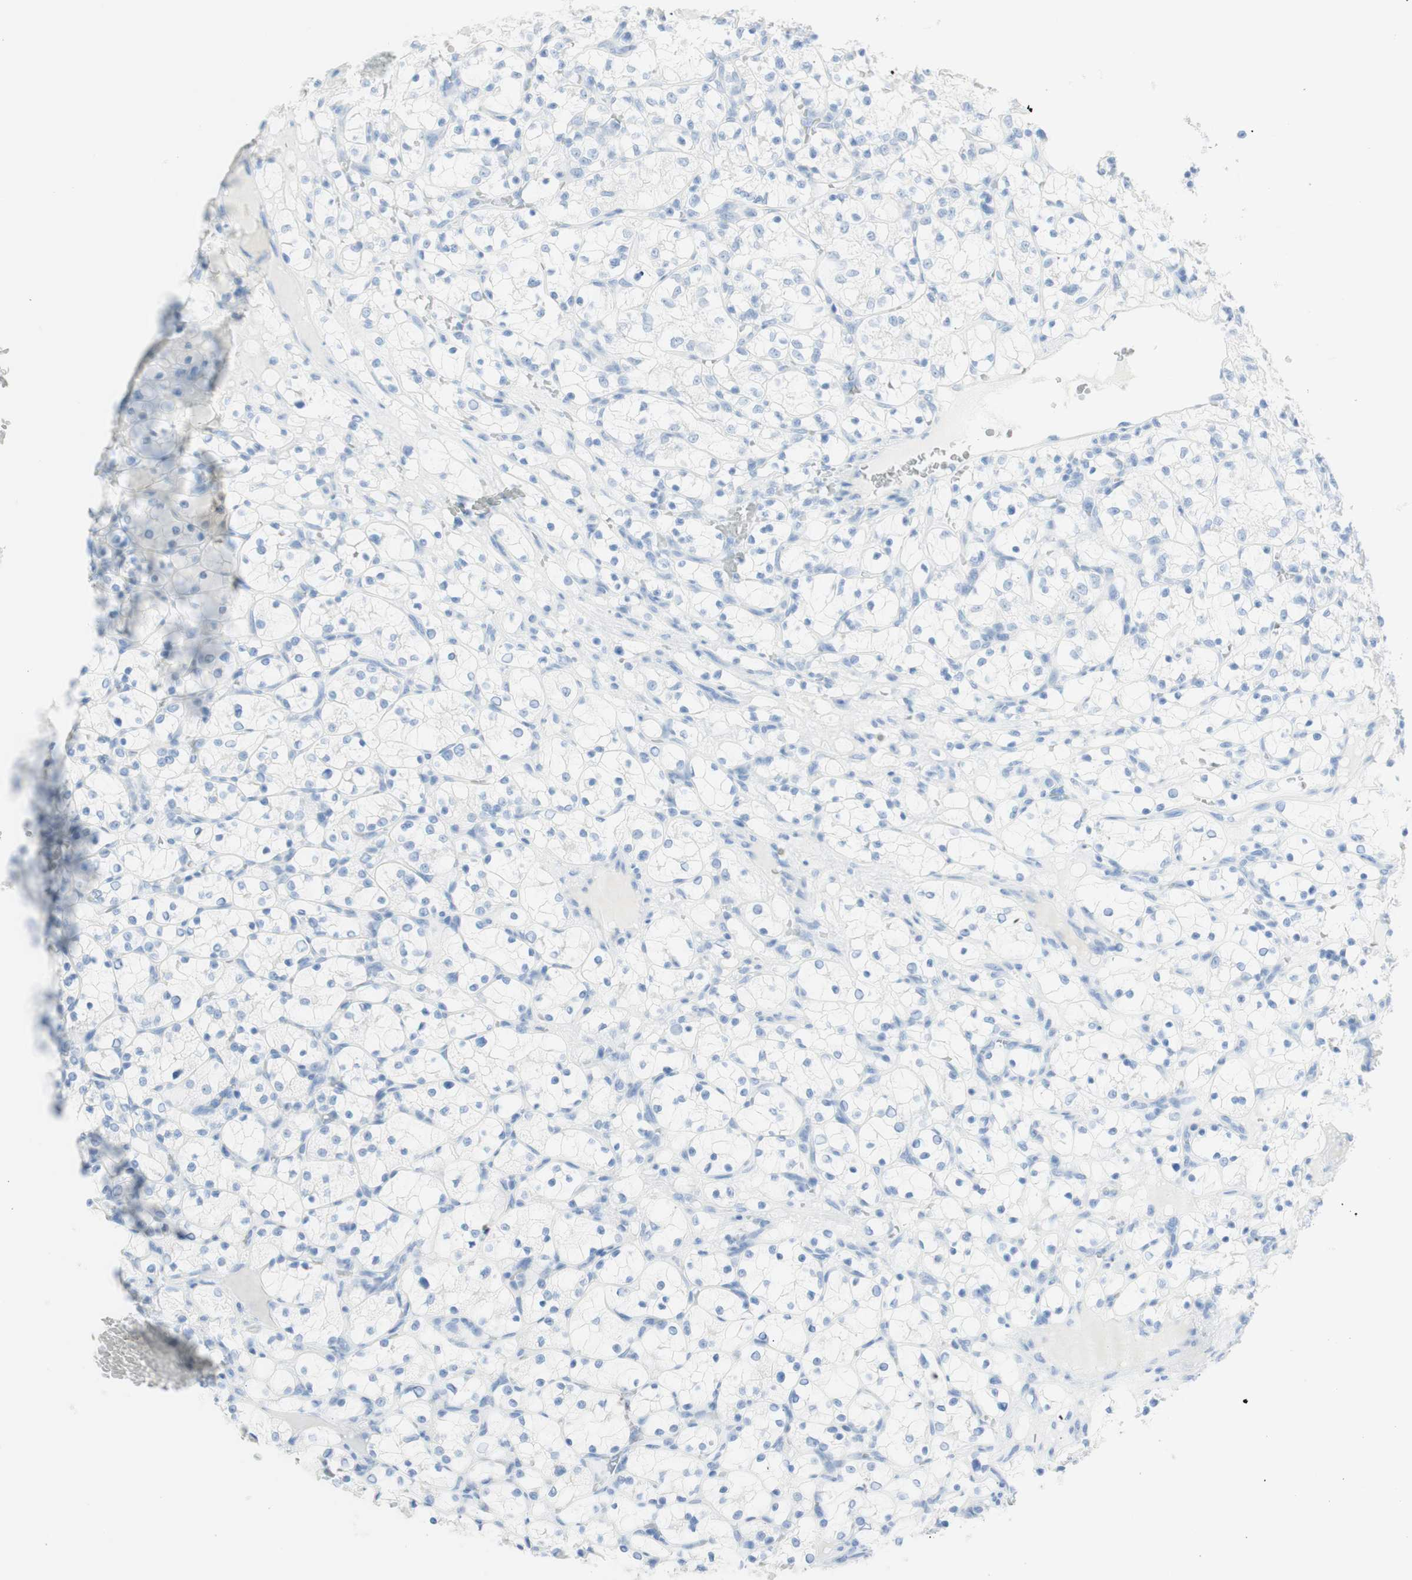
{"staining": {"intensity": "negative", "quantity": "none", "location": "none"}, "tissue": "renal cancer", "cell_type": "Tumor cells", "image_type": "cancer", "snomed": [{"axis": "morphology", "description": "Adenocarcinoma, NOS"}, {"axis": "topography", "description": "Kidney"}], "caption": "Renal cancer stained for a protein using immunohistochemistry reveals no expression tumor cells.", "gene": "TPO", "patient": {"sex": "female", "age": 69}}